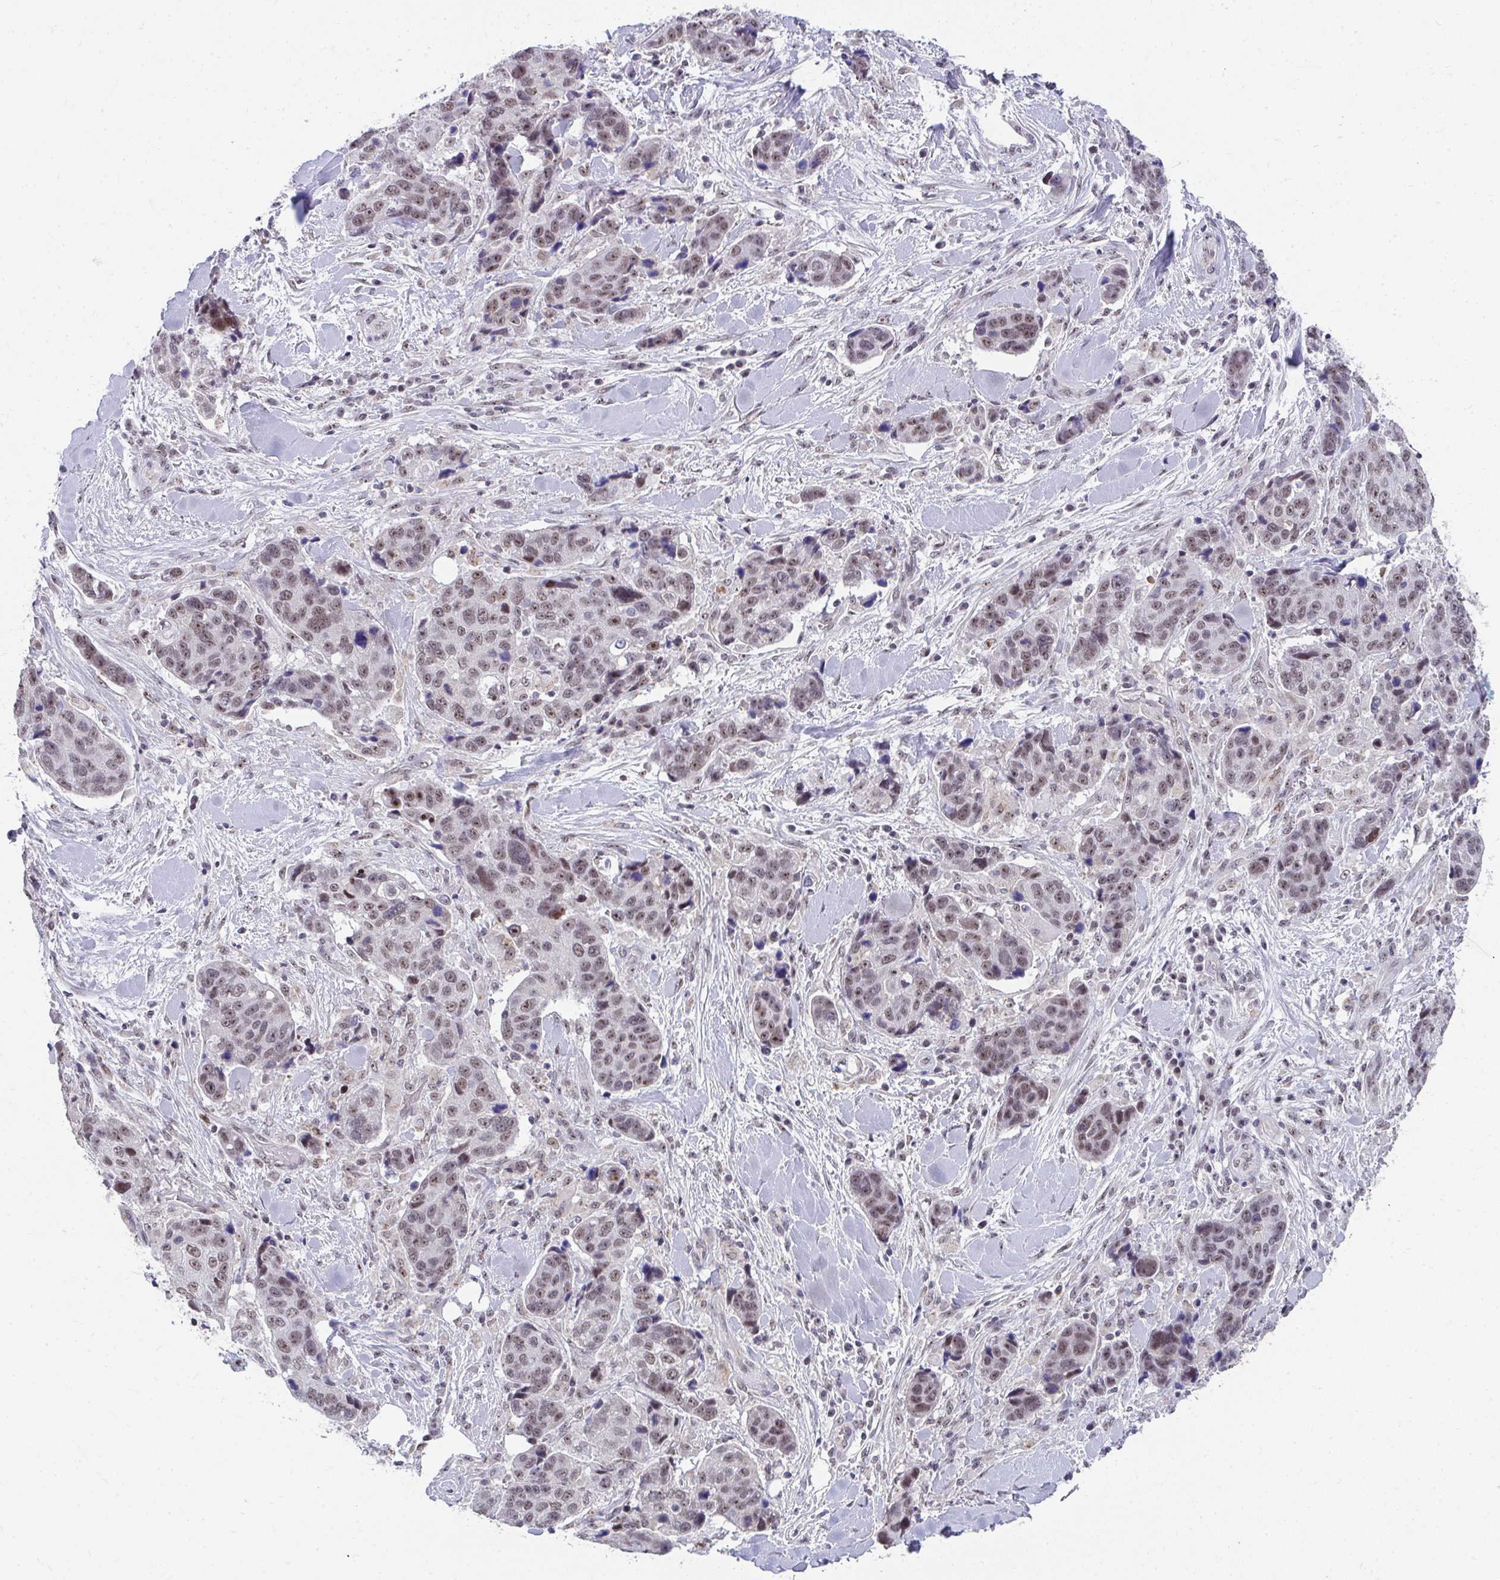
{"staining": {"intensity": "weak", "quantity": ">75%", "location": "nuclear"}, "tissue": "lung cancer", "cell_type": "Tumor cells", "image_type": "cancer", "snomed": [{"axis": "morphology", "description": "Squamous cell carcinoma, NOS"}, {"axis": "topography", "description": "Lymph node"}, {"axis": "topography", "description": "Lung"}], "caption": "DAB (3,3'-diaminobenzidine) immunohistochemical staining of squamous cell carcinoma (lung) exhibits weak nuclear protein staining in approximately >75% of tumor cells.", "gene": "HIRA", "patient": {"sex": "male", "age": 61}}